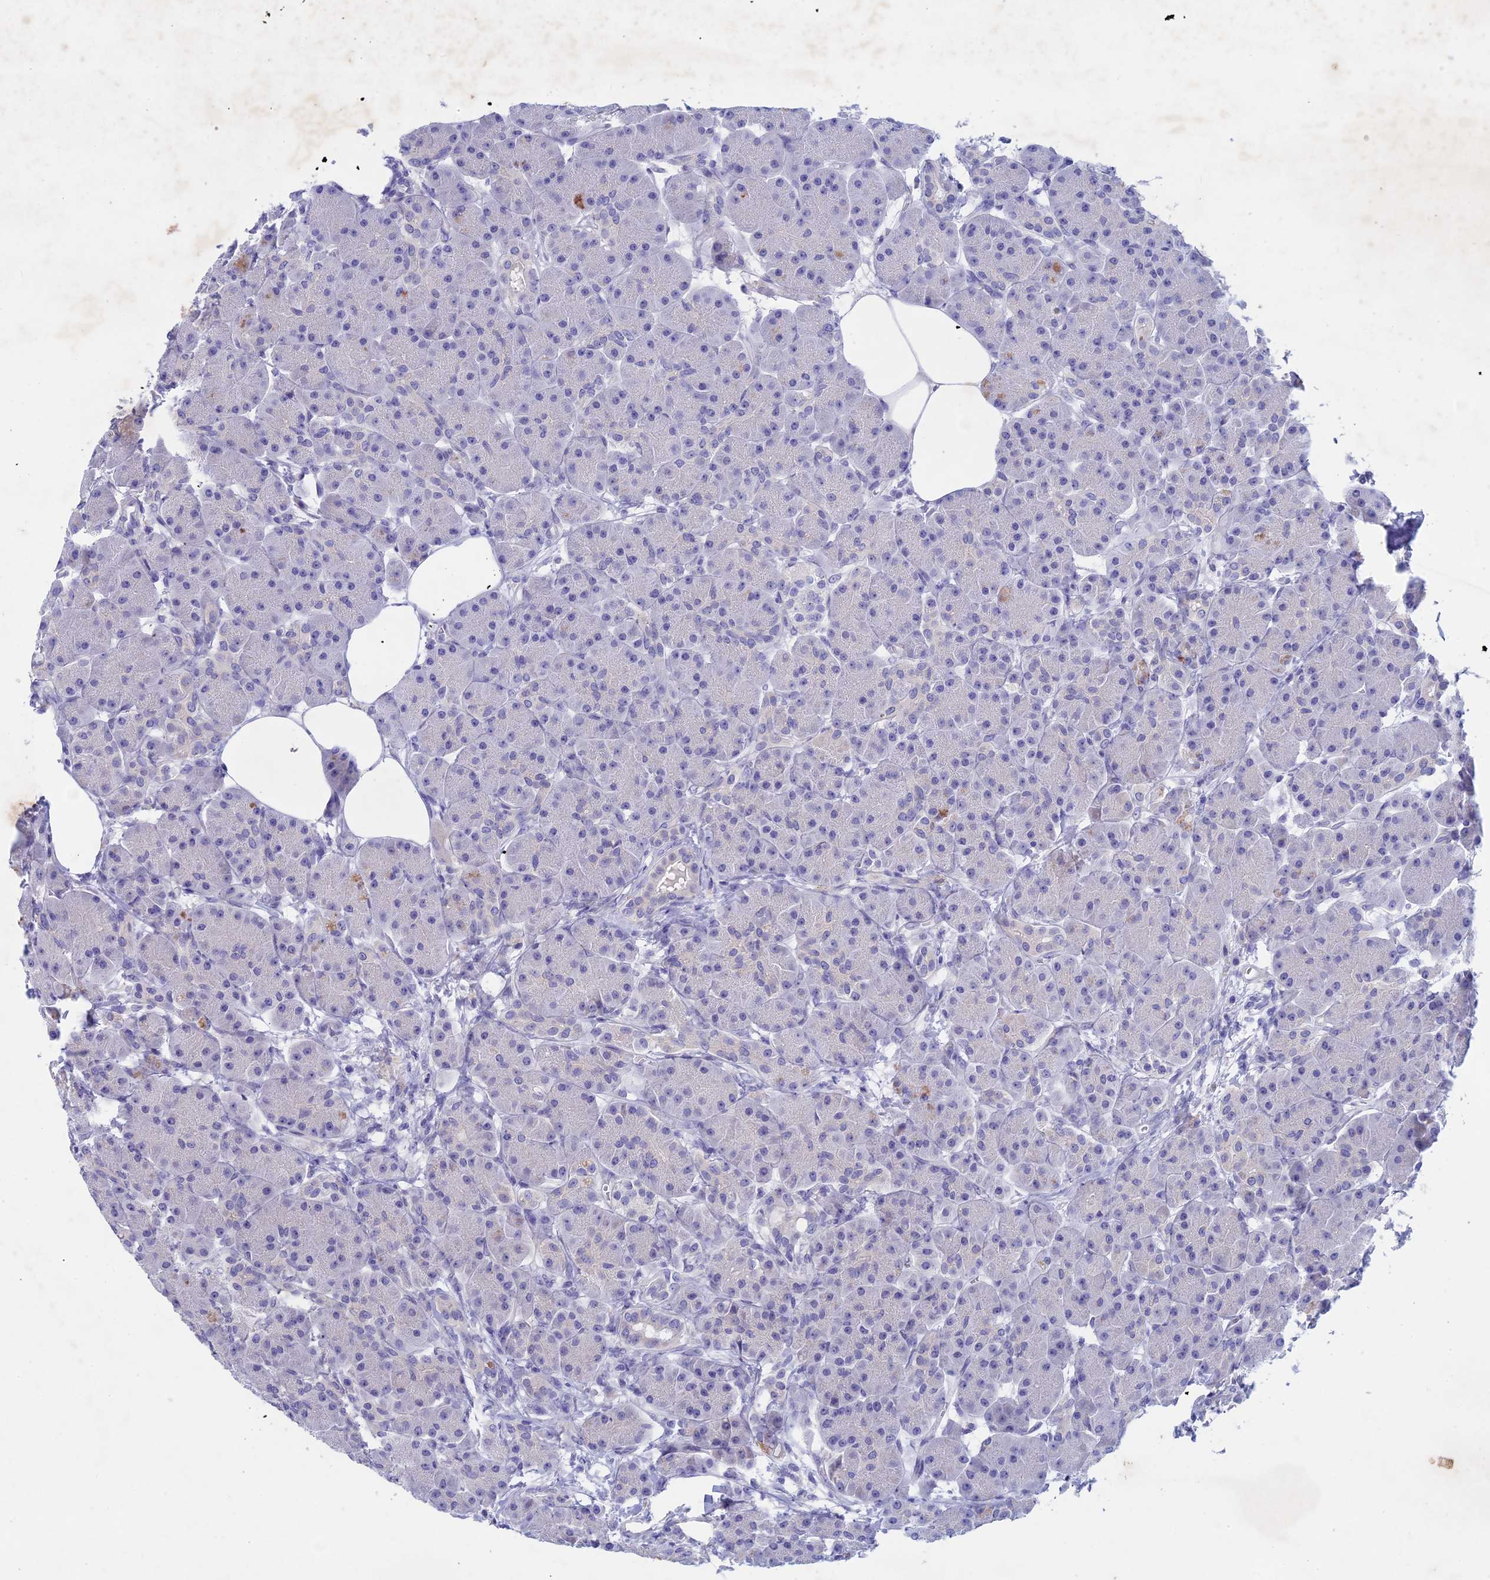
{"staining": {"intensity": "negative", "quantity": "none", "location": "none"}, "tissue": "pancreas", "cell_type": "Exocrine glandular cells", "image_type": "normal", "snomed": [{"axis": "morphology", "description": "Normal tissue, NOS"}, {"axis": "topography", "description": "Pancreas"}], "caption": "Immunohistochemistry of normal human pancreas shows no staining in exocrine glandular cells. Nuclei are stained in blue.", "gene": "BTBD19", "patient": {"sex": "male", "age": 63}}